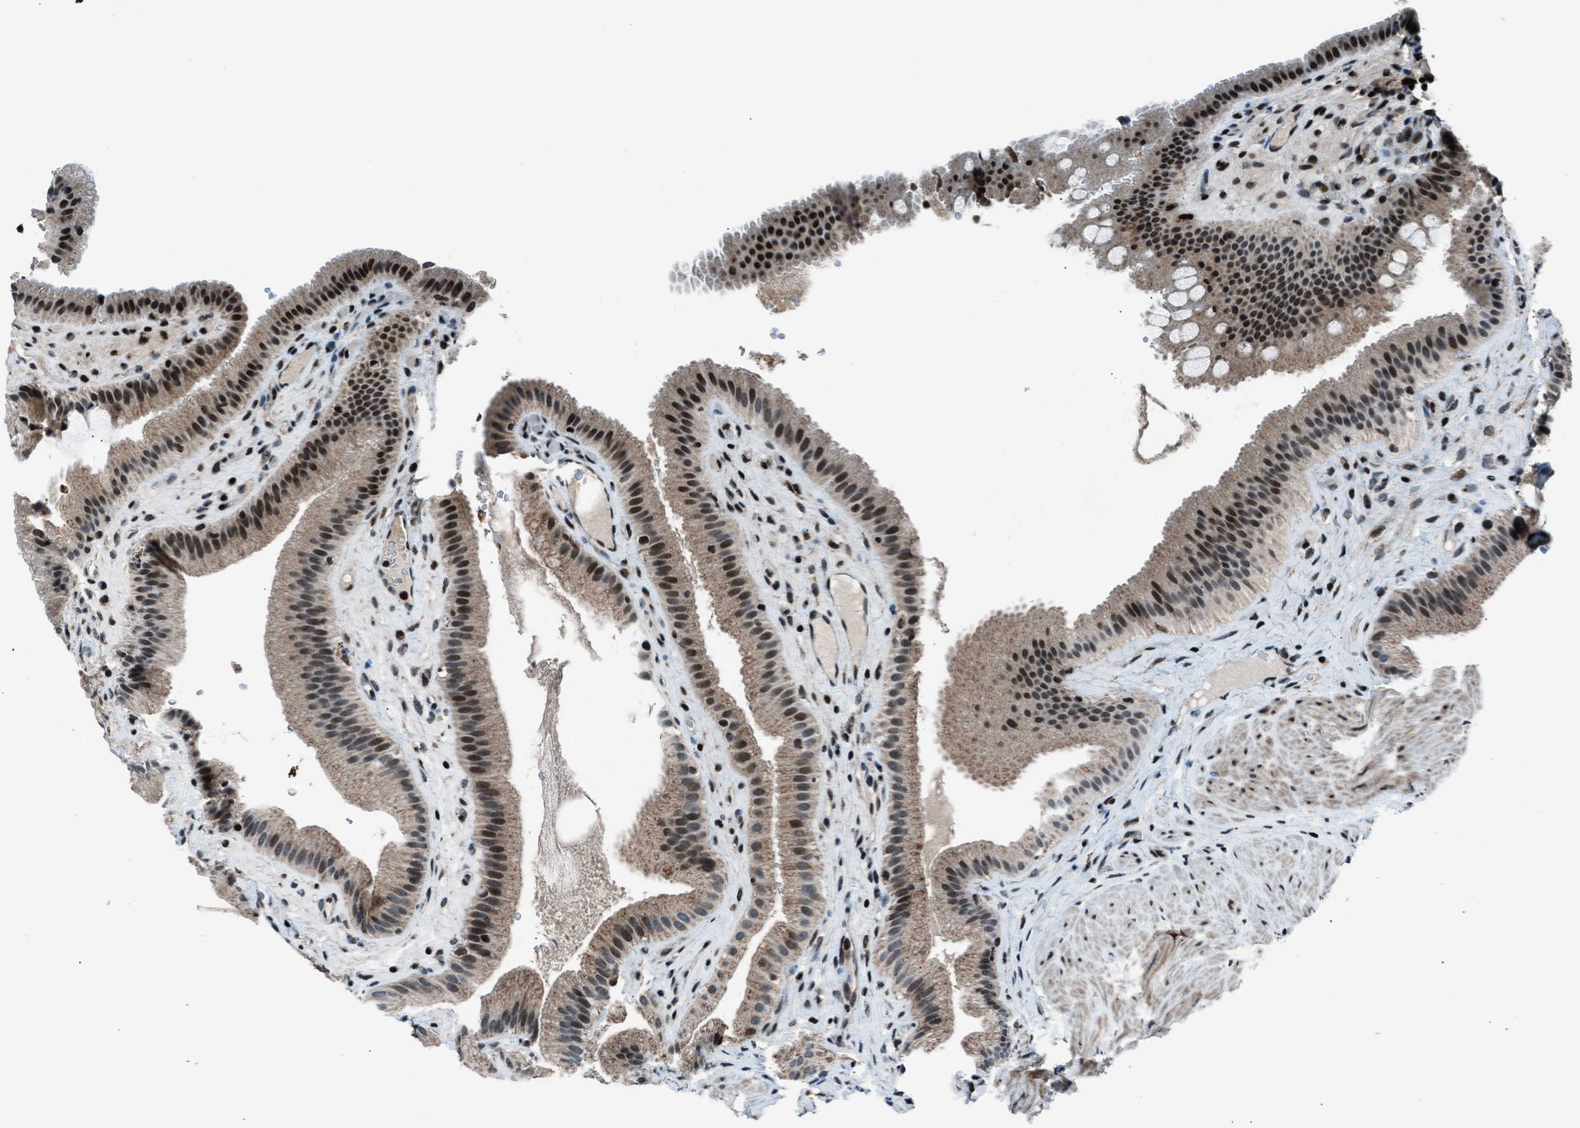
{"staining": {"intensity": "strong", "quantity": ">75%", "location": "cytoplasmic/membranous,nuclear"}, "tissue": "gallbladder", "cell_type": "Glandular cells", "image_type": "normal", "snomed": [{"axis": "morphology", "description": "Normal tissue, NOS"}, {"axis": "topography", "description": "Gallbladder"}], "caption": "Gallbladder stained with immunohistochemistry (IHC) exhibits strong cytoplasmic/membranous,nuclear positivity in about >75% of glandular cells. The protein of interest is shown in brown color, while the nuclei are stained blue.", "gene": "MORC3", "patient": {"sex": "male", "age": 49}}